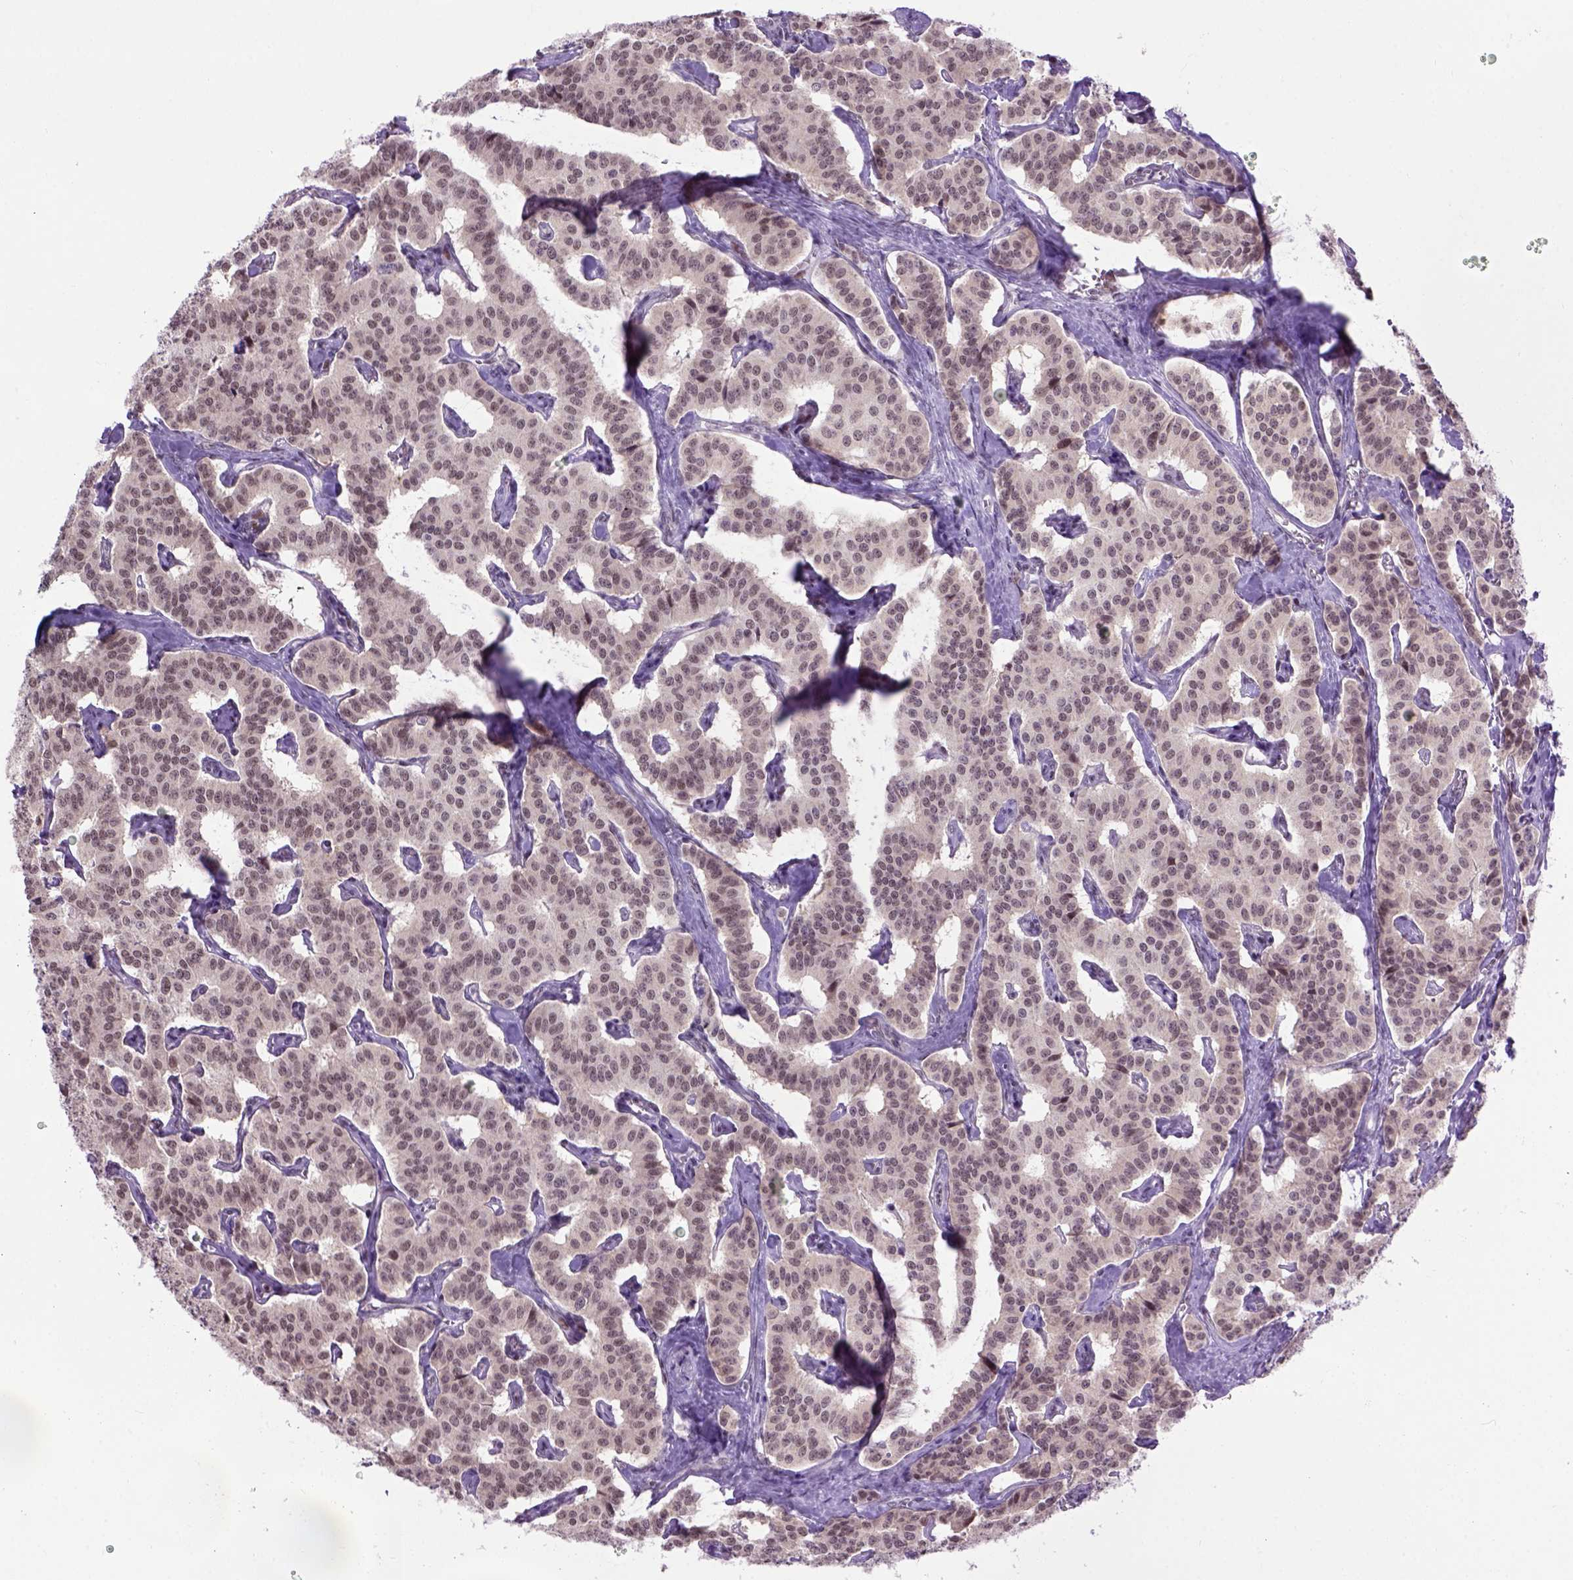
{"staining": {"intensity": "weak", "quantity": ">75%", "location": "nuclear"}, "tissue": "carcinoid", "cell_type": "Tumor cells", "image_type": "cancer", "snomed": [{"axis": "morphology", "description": "Carcinoid, malignant, NOS"}, {"axis": "topography", "description": "Lung"}], "caption": "There is low levels of weak nuclear staining in tumor cells of malignant carcinoid, as demonstrated by immunohistochemical staining (brown color).", "gene": "TBPL1", "patient": {"sex": "female", "age": 46}}